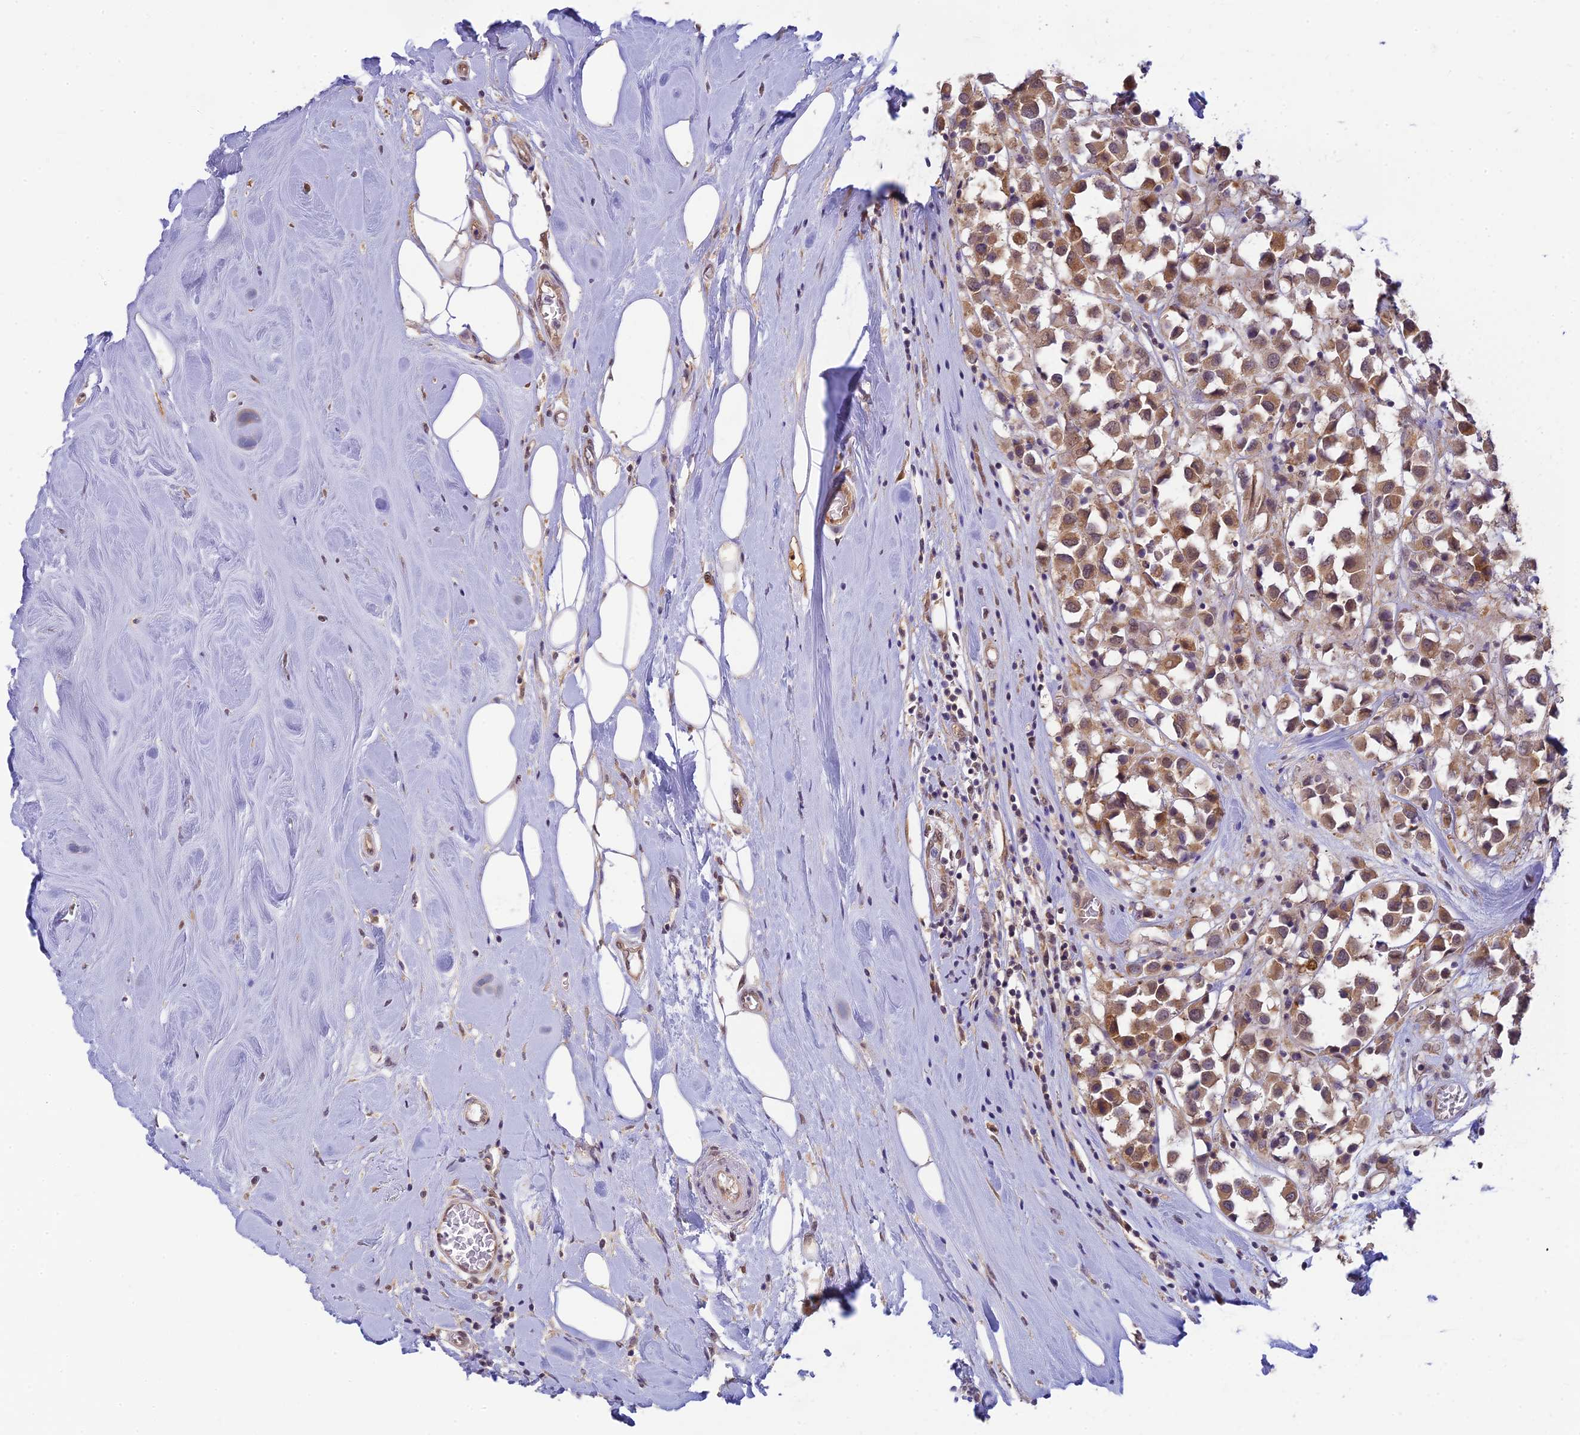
{"staining": {"intensity": "moderate", "quantity": ">75%", "location": "cytoplasmic/membranous,nuclear"}, "tissue": "breast cancer", "cell_type": "Tumor cells", "image_type": "cancer", "snomed": [{"axis": "morphology", "description": "Duct carcinoma"}, {"axis": "topography", "description": "Breast"}], "caption": "Immunohistochemistry (IHC) of breast cancer (infiltrating ductal carcinoma) exhibits medium levels of moderate cytoplasmic/membranous and nuclear staining in about >75% of tumor cells.", "gene": "SKIC8", "patient": {"sex": "female", "age": 61}}